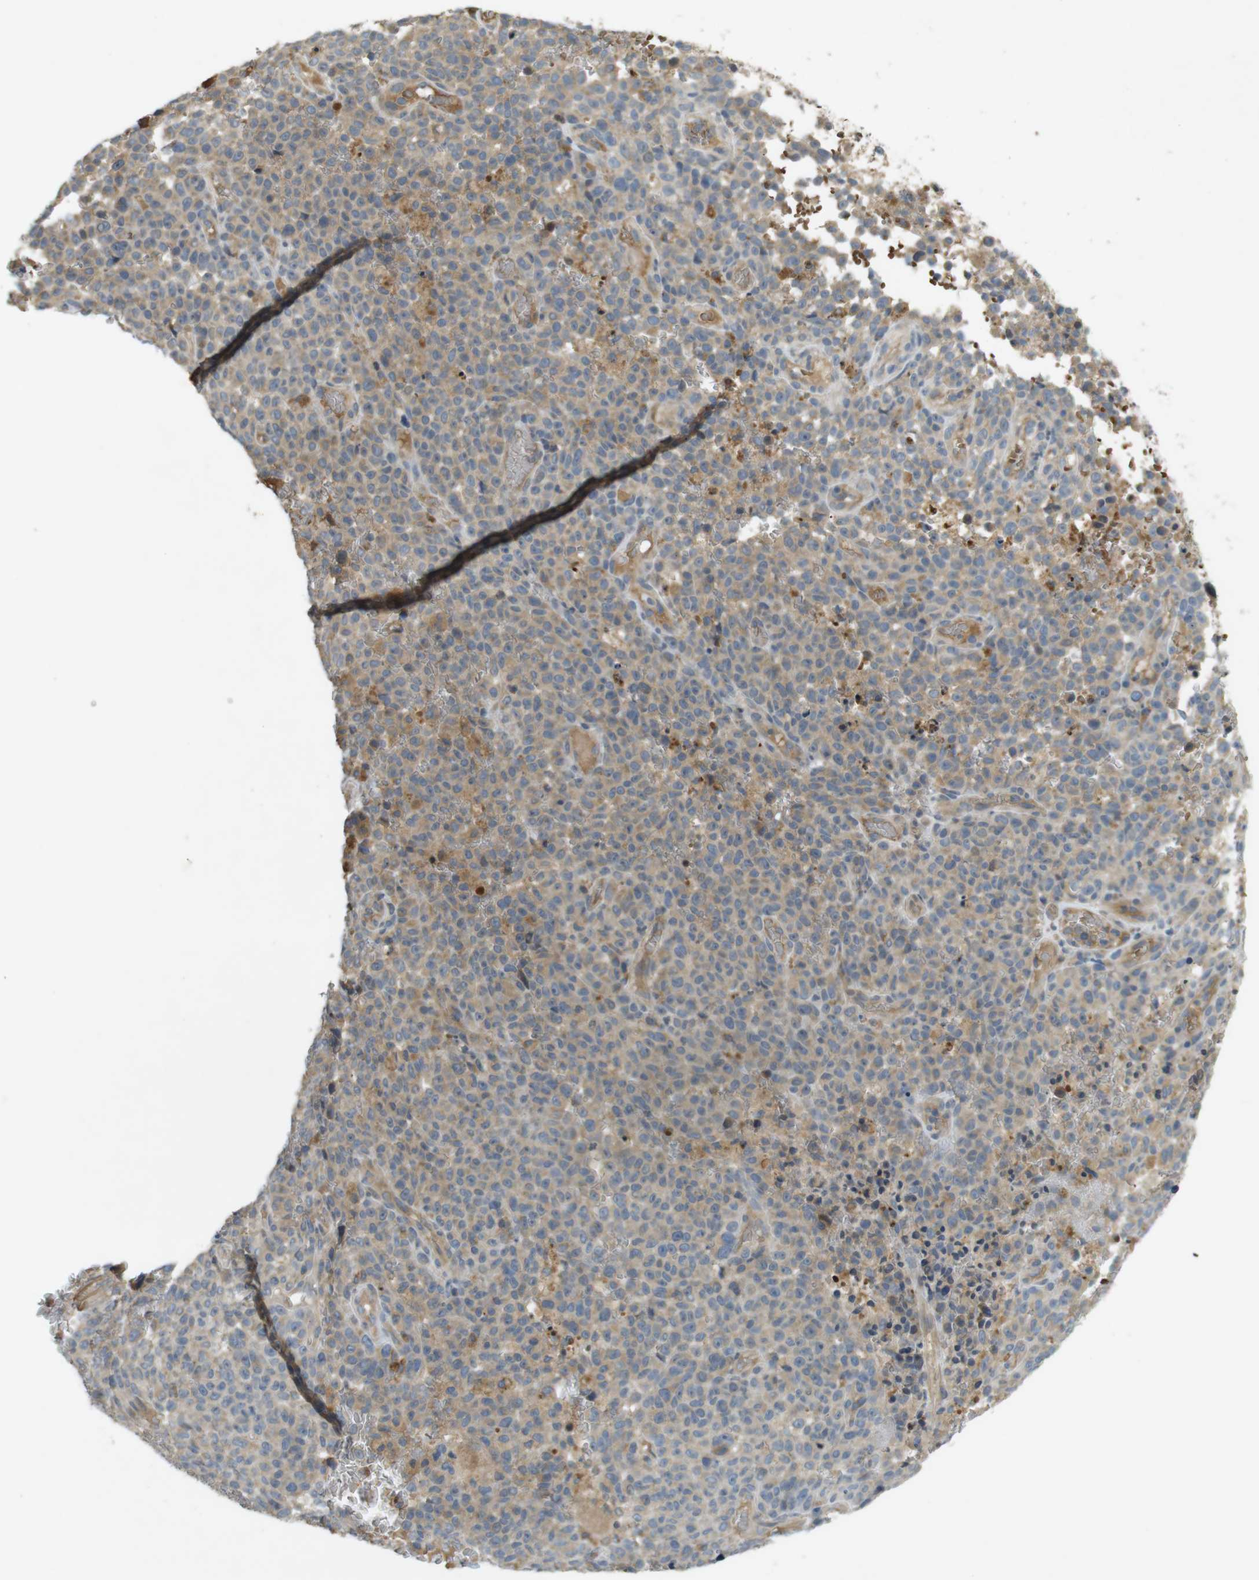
{"staining": {"intensity": "moderate", "quantity": "<25%", "location": "cytoplasmic/membranous"}, "tissue": "melanoma", "cell_type": "Tumor cells", "image_type": "cancer", "snomed": [{"axis": "morphology", "description": "Malignant melanoma, NOS"}, {"axis": "topography", "description": "Skin"}], "caption": "Malignant melanoma stained with DAB (3,3'-diaminobenzidine) IHC exhibits low levels of moderate cytoplasmic/membranous positivity in about <25% of tumor cells. Nuclei are stained in blue.", "gene": "CLTC", "patient": {"sex": "female", "age": 82}}